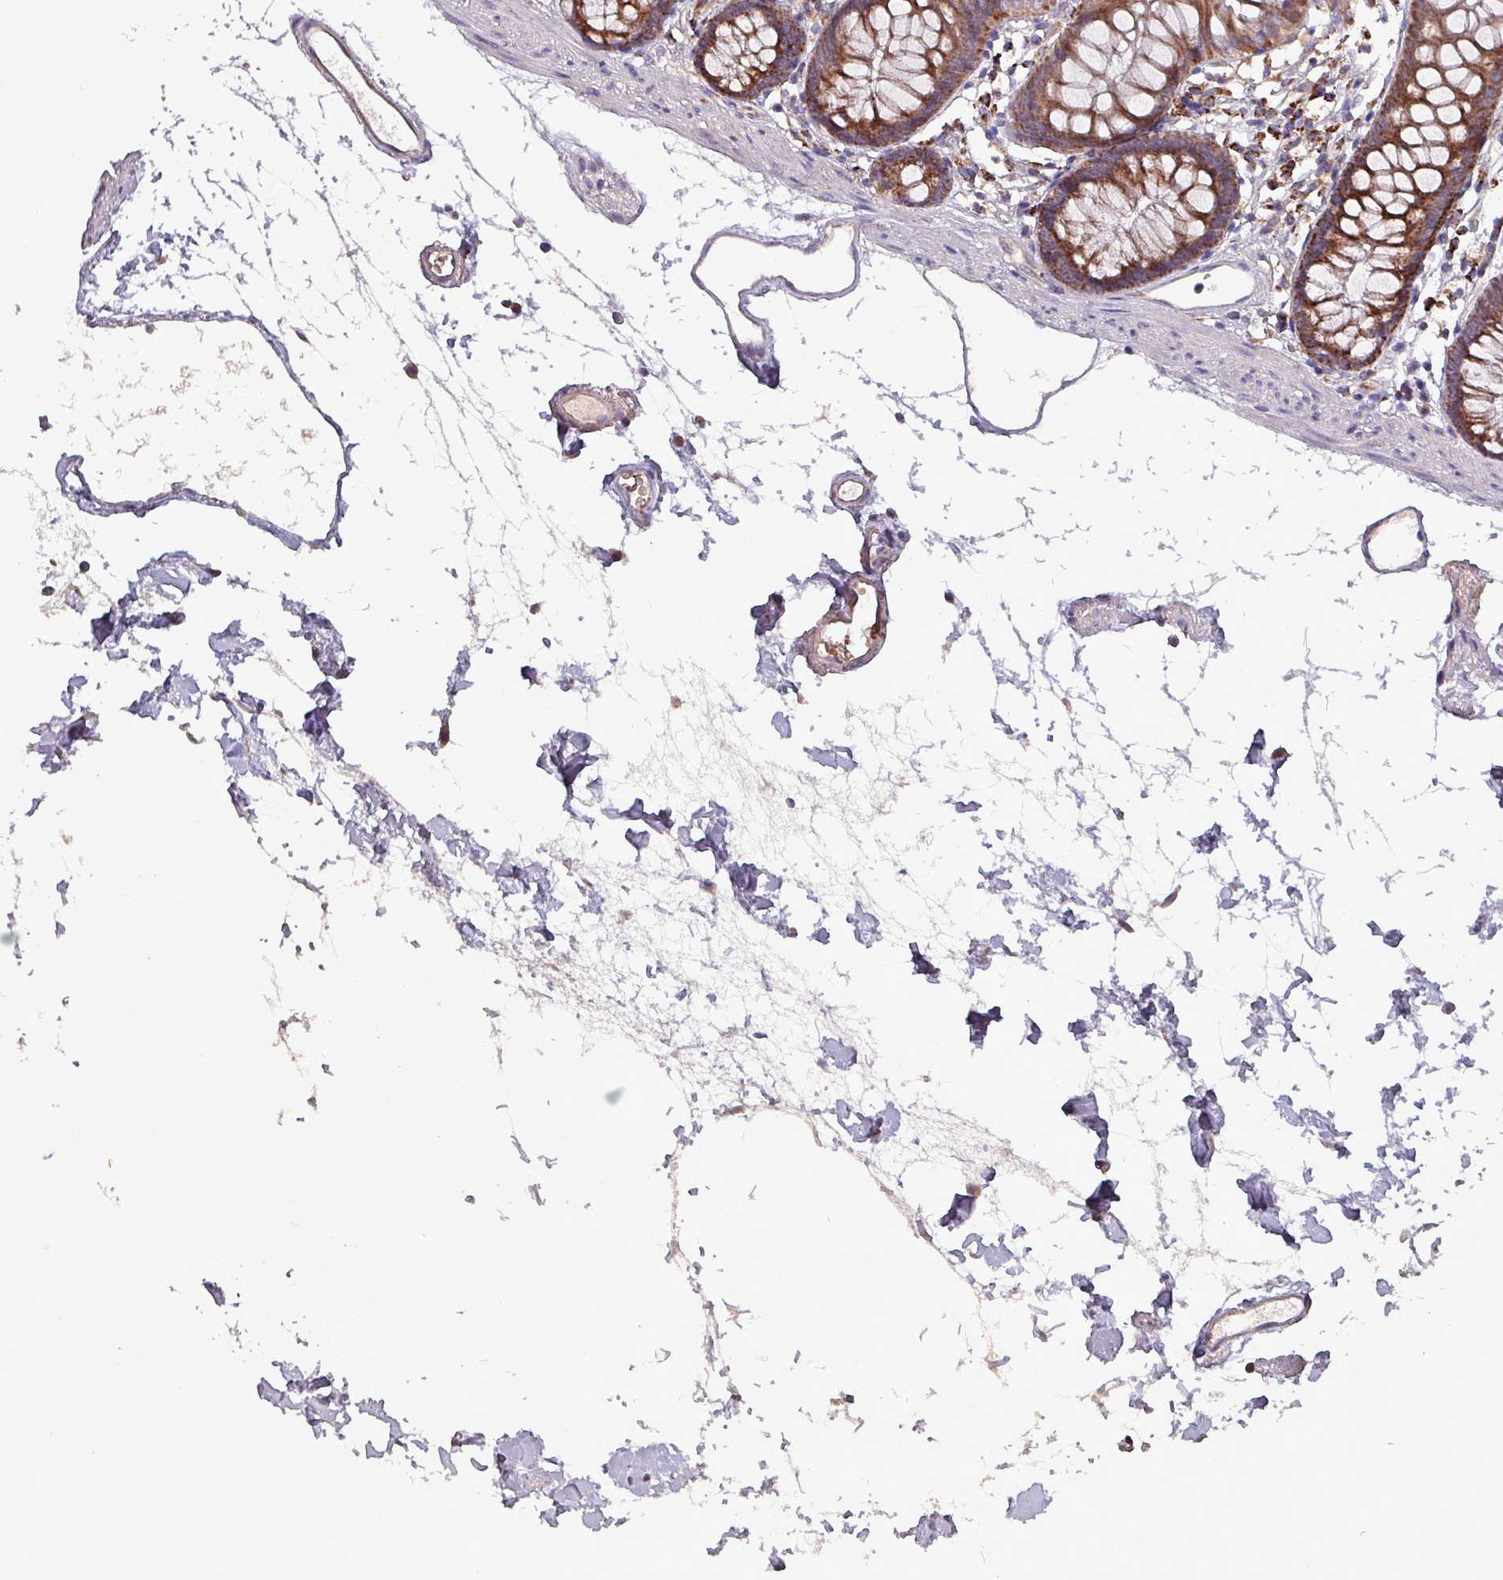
{"staining": {"intensity": "weak", "quantity": "25%-75%", "location": "cytoplasmic/membranous"}, "tissue": "colon", "cell_type": "Endothelial cells", "image_type": "normal", "snomed": [{"axis": "morphology", "description": "Normal tissue, NOS"}, {"axis": "topography", "description": "Colon"}], "caption": "Unremarkable colon demonstrates weak cytoplasmic/membranous positivity in about 25%-75% of endothelial cells.", "gene": "ZNF322", "patient": {"sex": "female", "age": 84}}